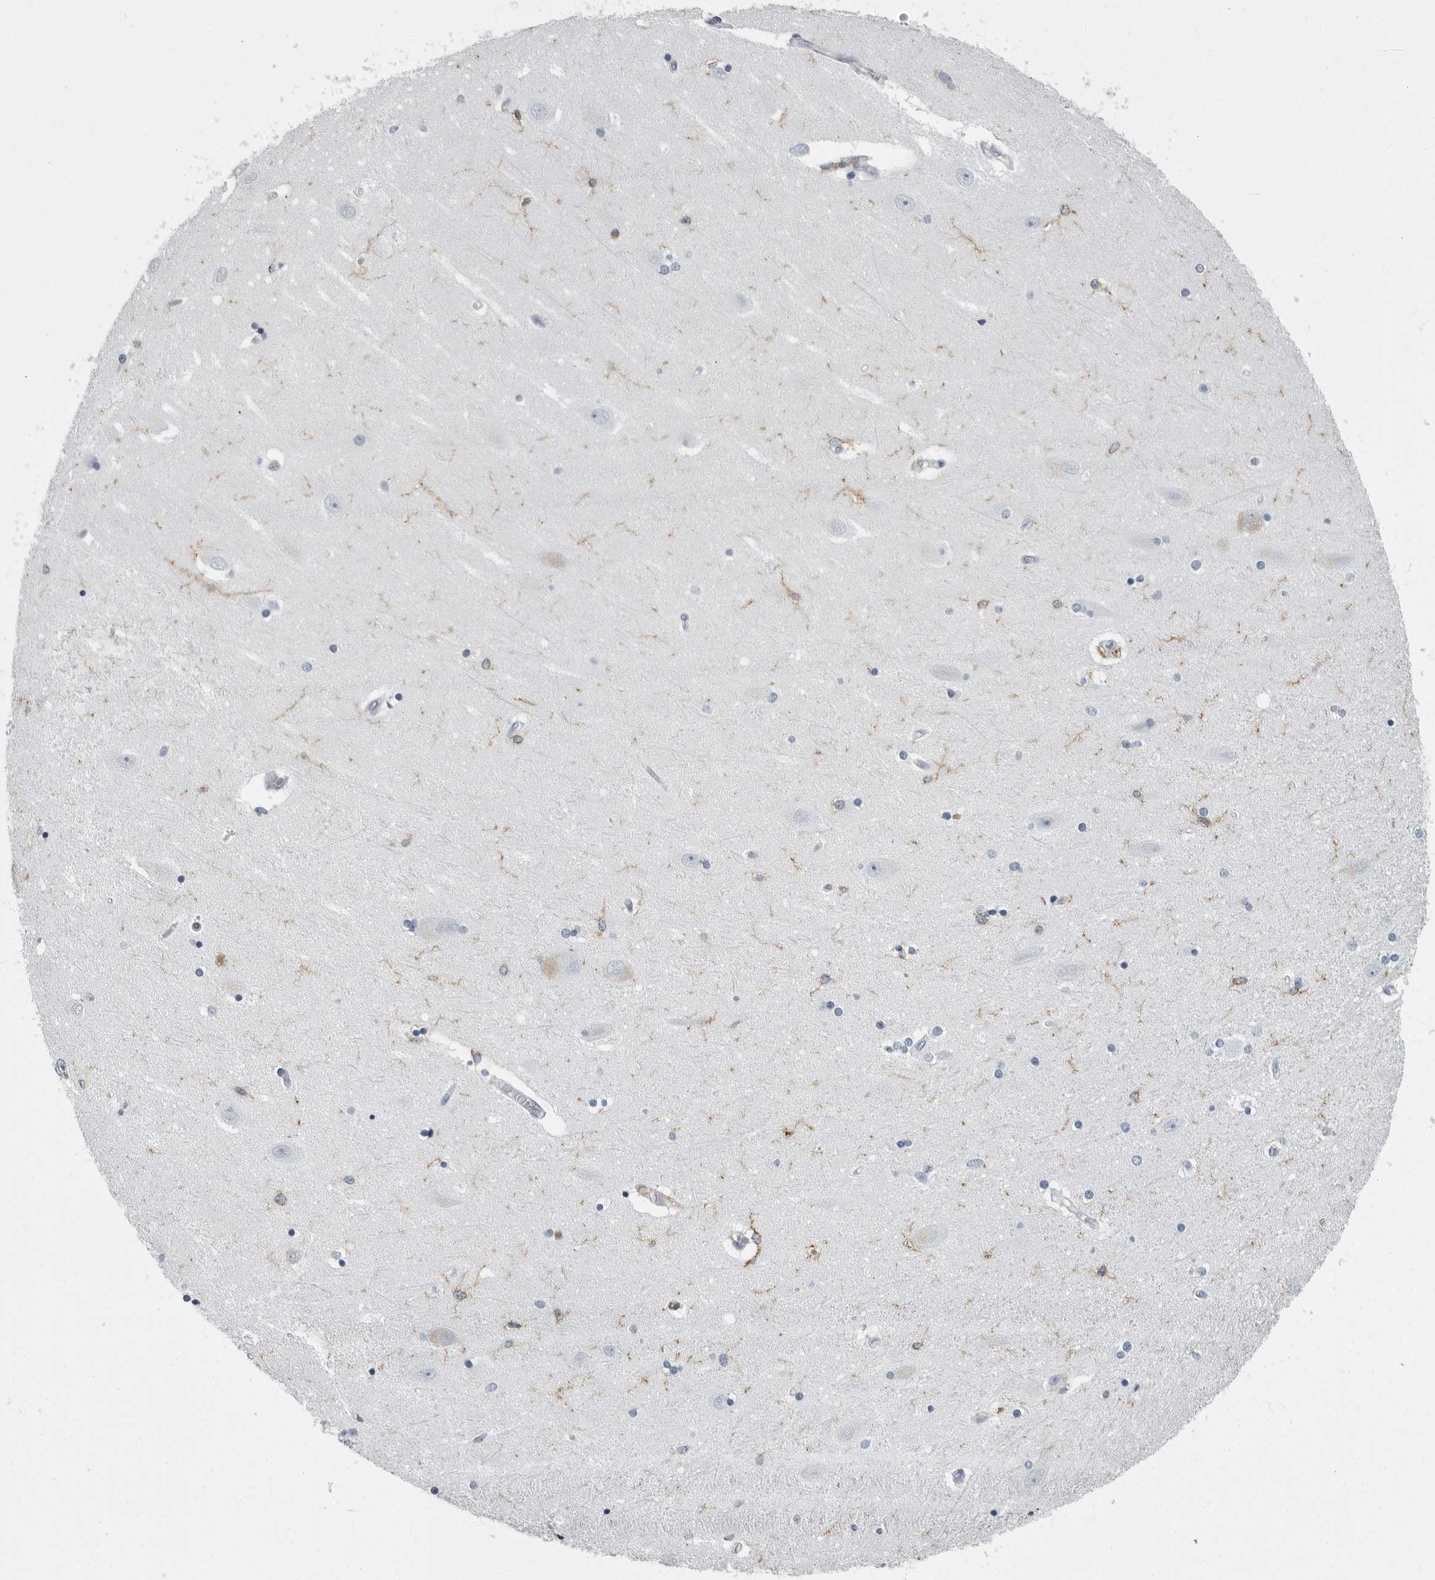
{"staining": {"intensity": "moderate", "quantity": "<25%", "location": "cytoplasmic/membranous"}, "tissue": "hippocampus", "cell_type": "Glial cells", "image_type": "normal", "snomed": [{"axis": "morphology", "description": "Normal tissue, NOS"}, {"axis": "topography", "description": "Hippocampus"}], "caption": "Immunohistochemical staining of unremarkable hippocampus shows <25% levels of moderate cytoplasmic/membranous protein staining in approximately <25% of glial cells.", "gene": "FCER1G", "patient": {"sex": "female", "age": 54}}